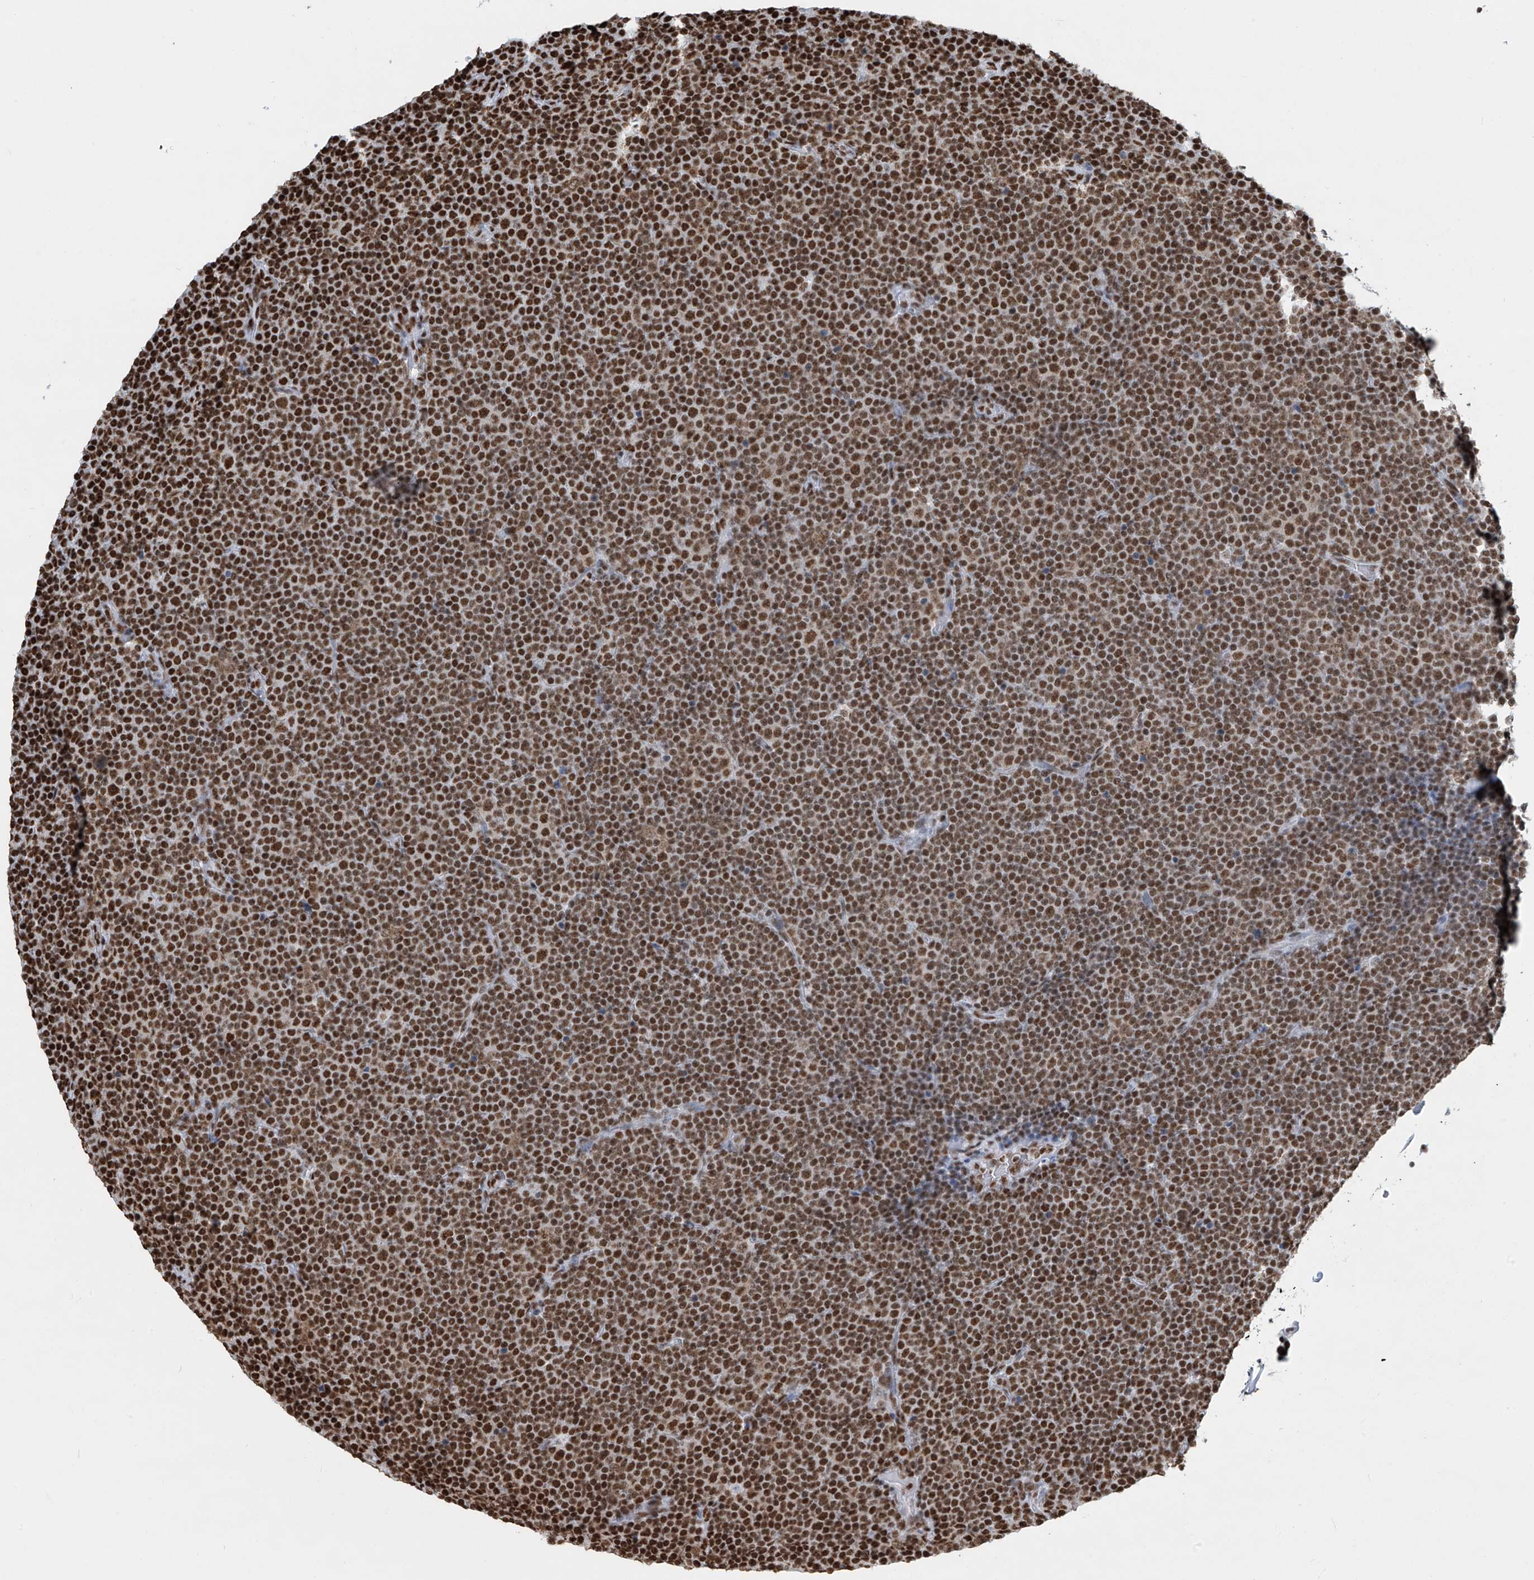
{"staining": {"intensity": "strong", "quantity": ">75%", "location": "nuclear"}, "tissue": "lymphoma", "cell_type": "Tumor cells", "image_type": "cancer", "snomed": [{"axis": "morphology", "description": "Malignant lymphoma, non-Hodgkin's type, Low grade"}, {"axis": "topography", "description": "Lymph node"}], "caption": "The image shows immunohistochemical staining of malignant lymphoma, non-Hodgkin's type (low-grade). There is strong nuclear expression is present in about >75% of tumor cells.", "gene": "SARNP", "patient": {"sex": "female", "age": 67}}